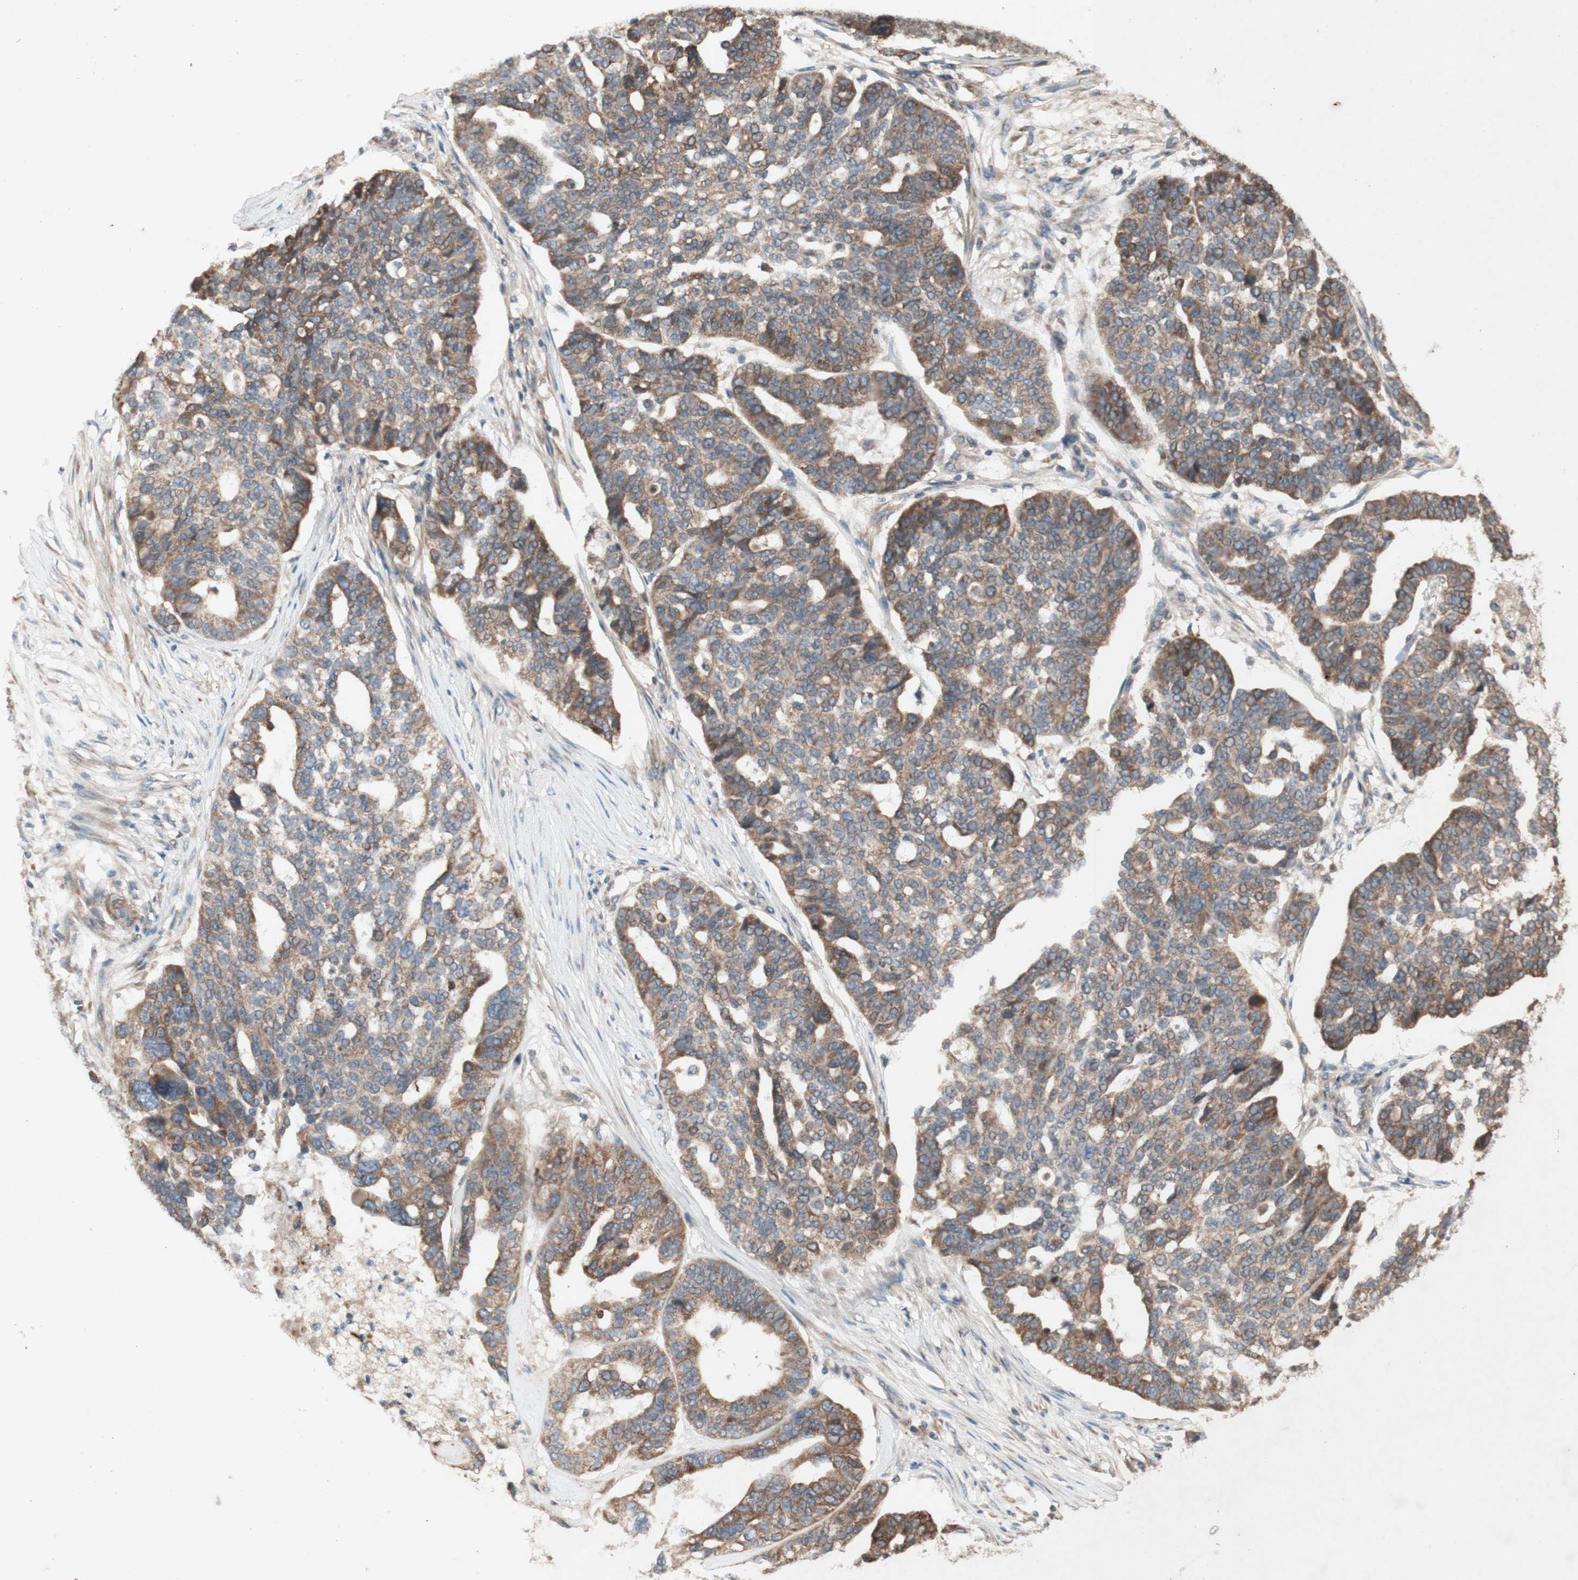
{"staining": {"intensity": "moderate", "quantity": ">75%", "location": "cytoplasmic/membranous"}, "tissue": "ovarian cancer", "cell_type": "Tumor cells", "image_type": "cancer", "snomed": [{"axis": "morphology", "description": "Cystadenocarcinoma, serous, NOS"}, {"axis": "topography", "description": "Ovary"}], "caption": "Immunohistochemical staining of ovarian cancer (serous cystadenocarcinoma) exhibits medium levels of moderate cytoplasmic/membranous staining in about >75% of tumor cells. (DAB IHC, brown staining for protein, blue staining for nuclei).", "gene": "SOCS2", "patient": {"sex": "female", "age": 59}}